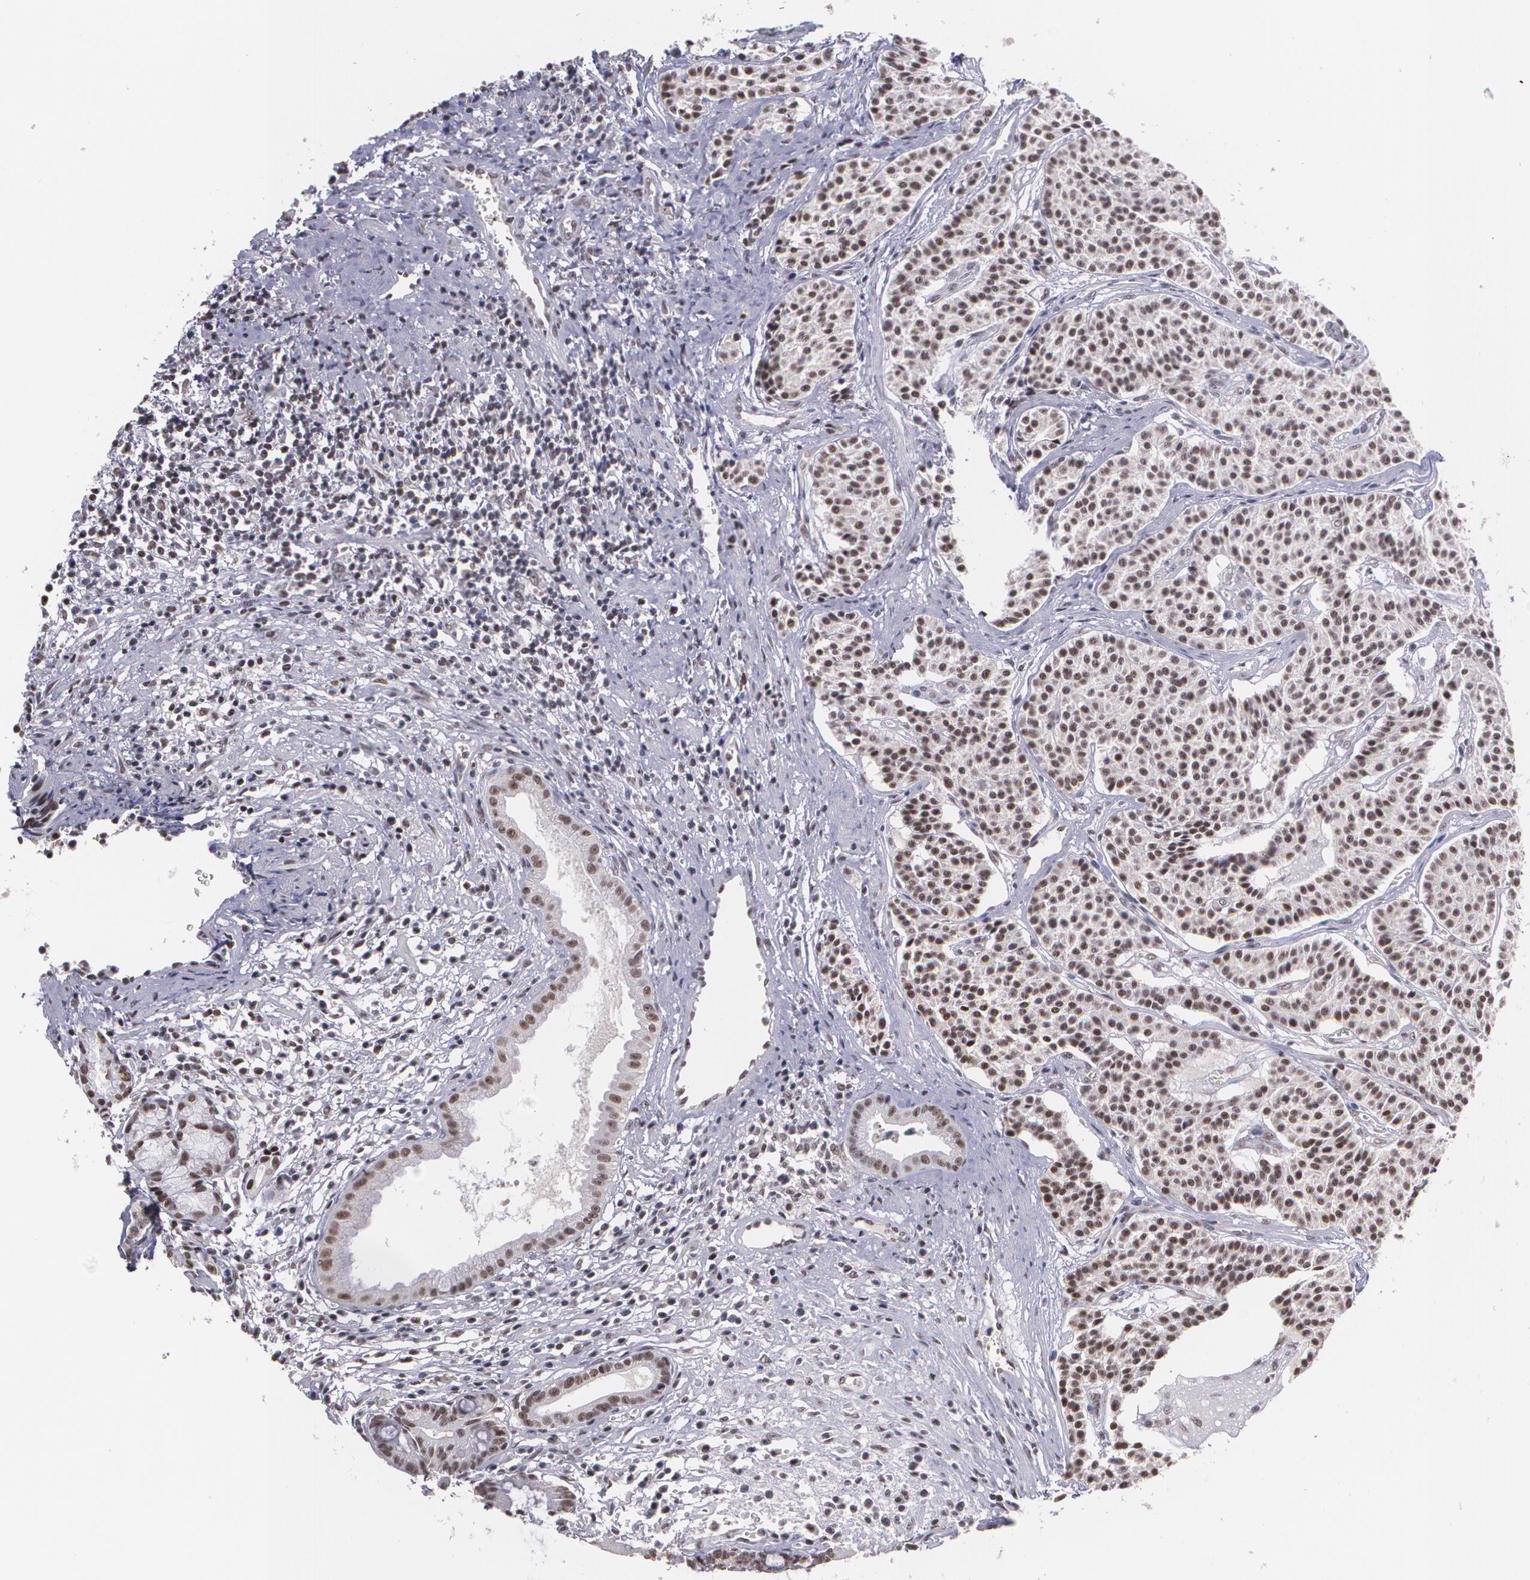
{"staining": {"intensity": "weak", "quantity": ">75%", "location": "cytoplasmic/membranous,nuclear"}, "tissue": "carcinoid", "cell_type": "Tumor cells", "image_type": "cancer", "snomed": [{"axis": "morphology", "description": "Carcinoid, malignant, NOS"}, {"axis": "topography", "description": "Stomach"}], "caption": "Tumor cells demonstrate low levels of weak cytoplasmic/membranous and nuclear positivity in approximately >75% of cells in human carcinoid. (Brightfield microscopy of DAB IHC at high magnification).", "gene": "C6orf15", "patient": {"sex": "female", "age": 76}}